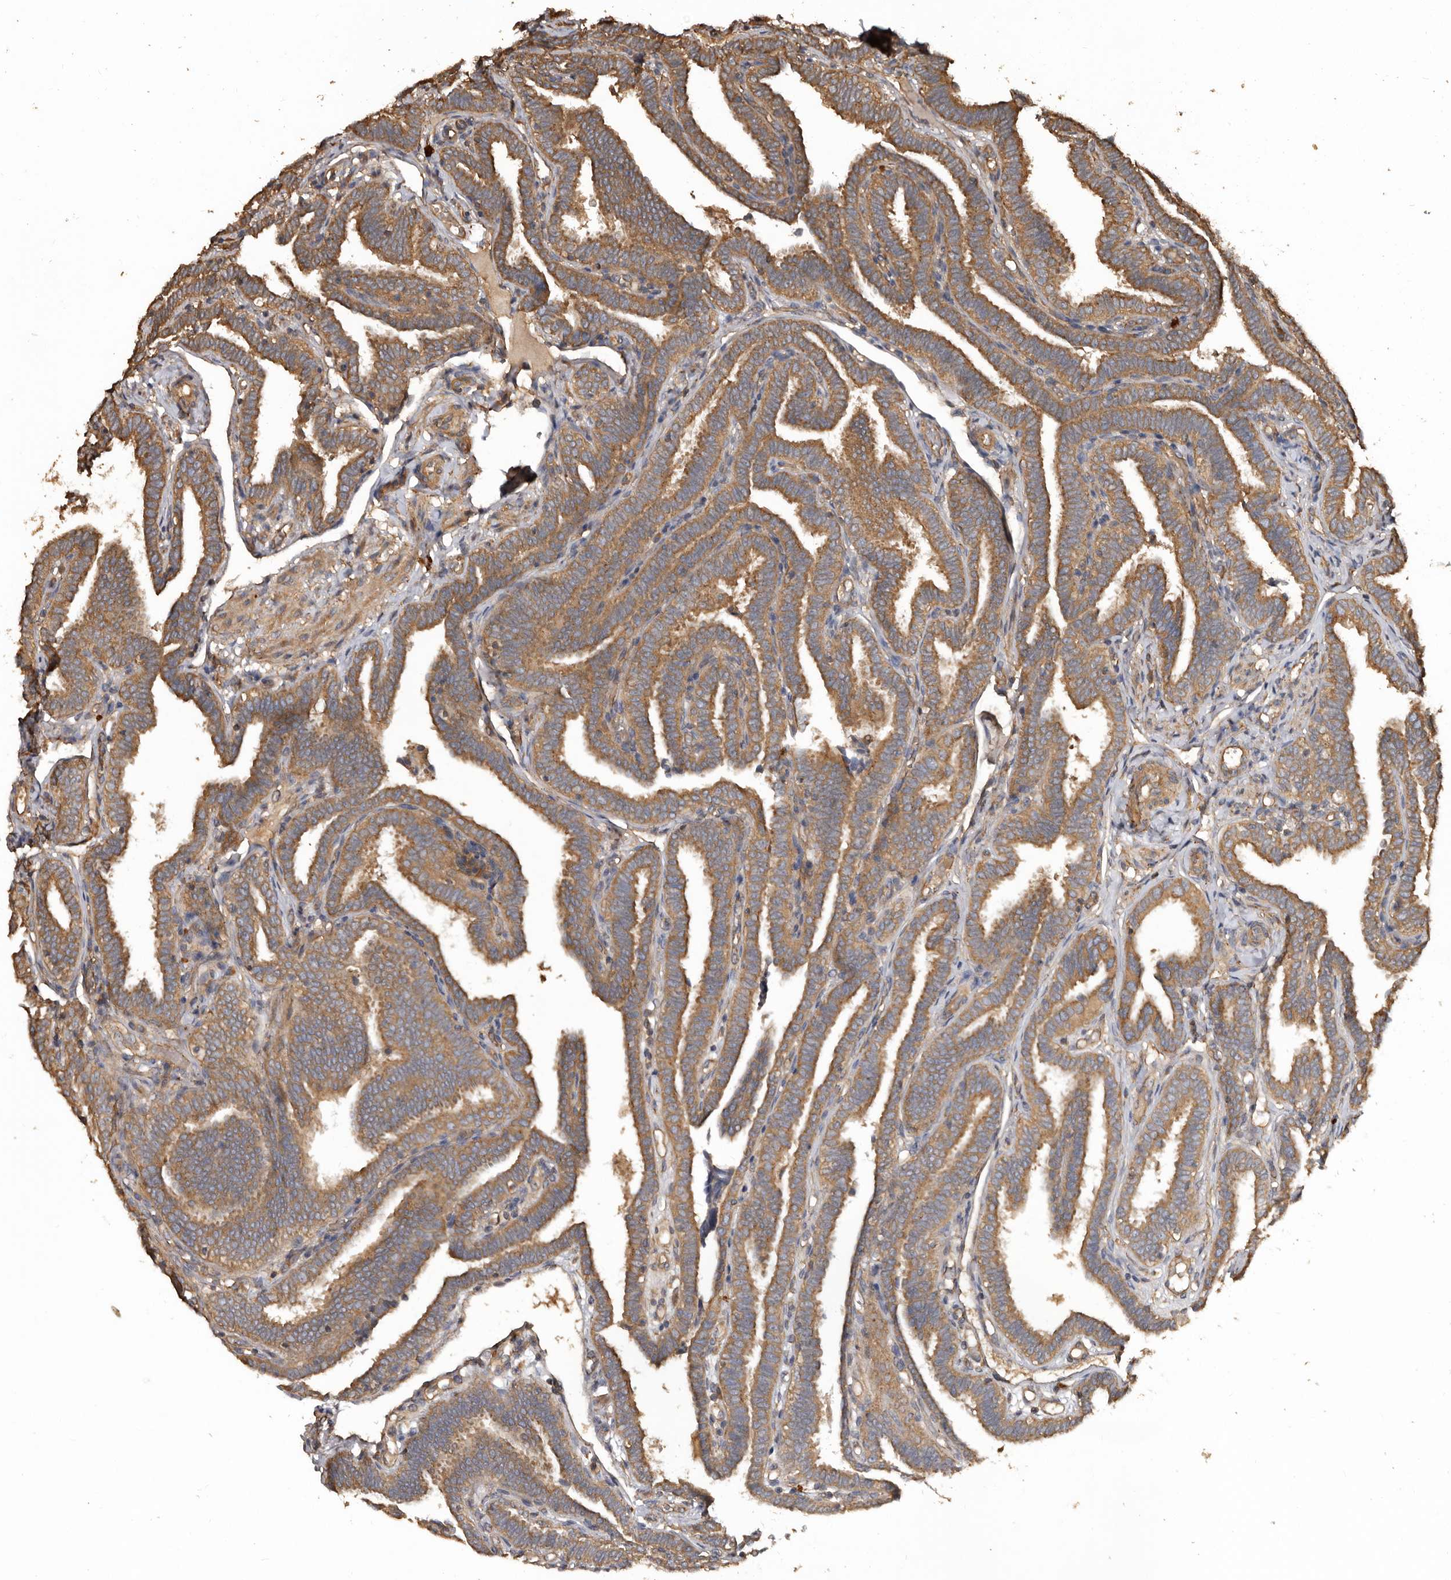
{"staining": {"intensity": "moderate", "quantity": ">75%", "location": "cytoplasmic/membranous"}, "tissue": "fallopian tube", "cell_type": "Glandular cells", "image_type": "normal", "snomed": [{"axis": "morphology", "description": "Normal tissue, NOS"}, {"axis": "topography", "description": "Fallopian tube"}], "caption": "Human fallopian tube stained with a protein marker exhibits moderate staining in glandular cells.", "gene": "FLCN", "patient": {"sex": "female", "age": 39}}